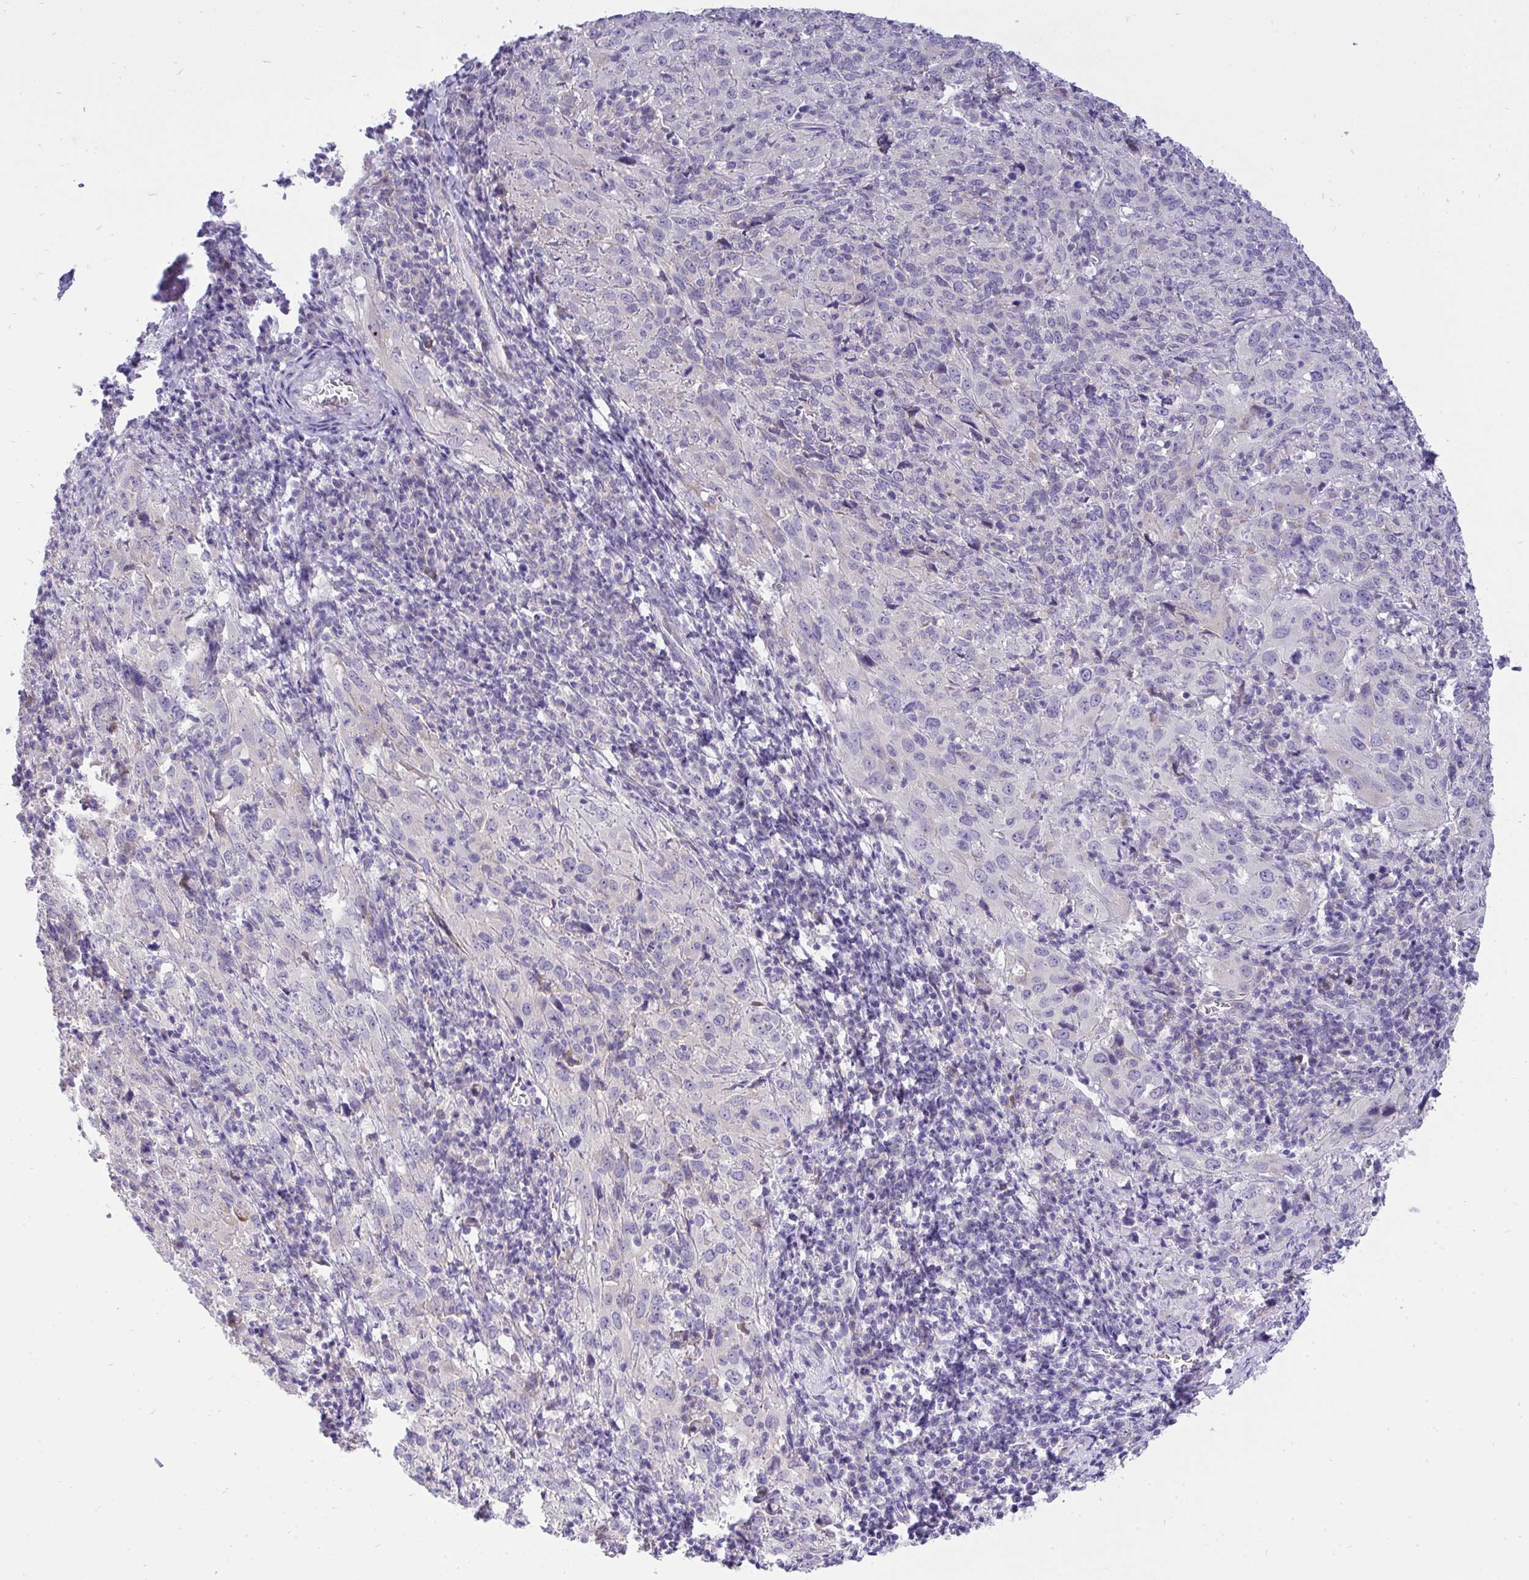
{"staining": {"intensity": "negative", "quantity": "none", "location": "none"}, "tissue": "cervical cancer", "cell_type": "Tumor cells", "image_type": "cancer", "snomed": [{"axis": "morphology", "description": "Squamous cell carcinoma, NOS"}, {"axis": "topography", "description": "Cervix"}], "caption": "This micrograph is of cervical squamous cell carcinoma stained with immunohistochemistry to label a protein in brown with the nuclei are counter-stained blue. There is no positivity in tumor cells. Brightfield microscopy of IHC stained with DAB (3,3'-diaminobenzidine) (brown) and hematoxylin (blue), captured at high magnification.", "gene": "VGLL3", "patient": {"sex": "female", "age": 51}}